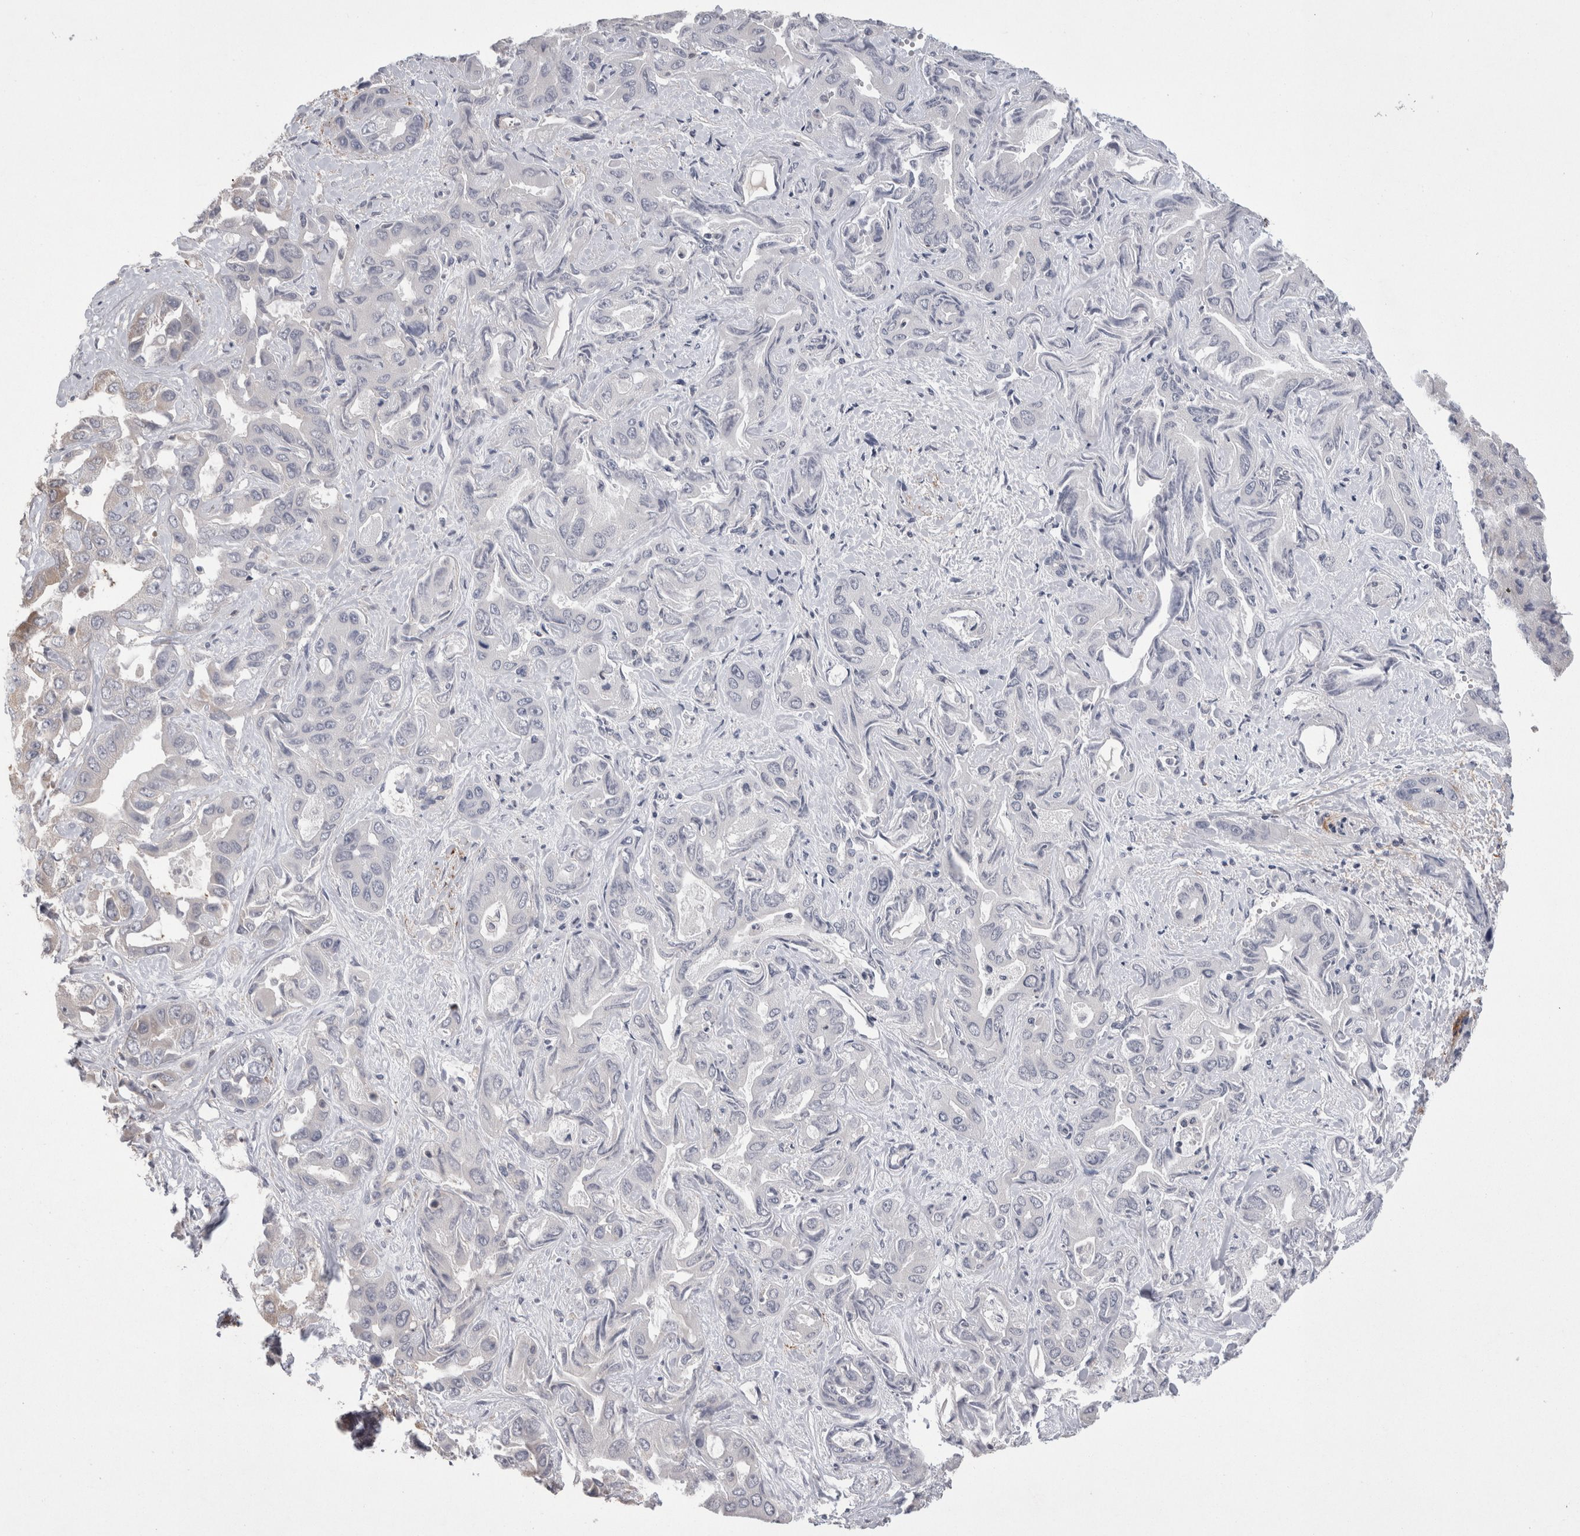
{"staining": {"intensity": "weak", "quantity": "25%-75%", "location": "cytoplasmic/membranous,nuclear"}, "tissue": "liver cancer", "cell_type": "Tumor cells", "image_type": "cancer", "snomed": [{"axis": "morphology", "description": "Cholangiocarcinoma"}, {"axis": "topography", "description": "Liver"}], "caption": "The micrograph demonstrates a brown stain indicating the presence of a protein in the cytoplasmic/membranous and nuclear of tumor cells in liver cholangiocarcinoma.", "gene": "DARS2", "patient": {"sex": "female", "age": 52}}